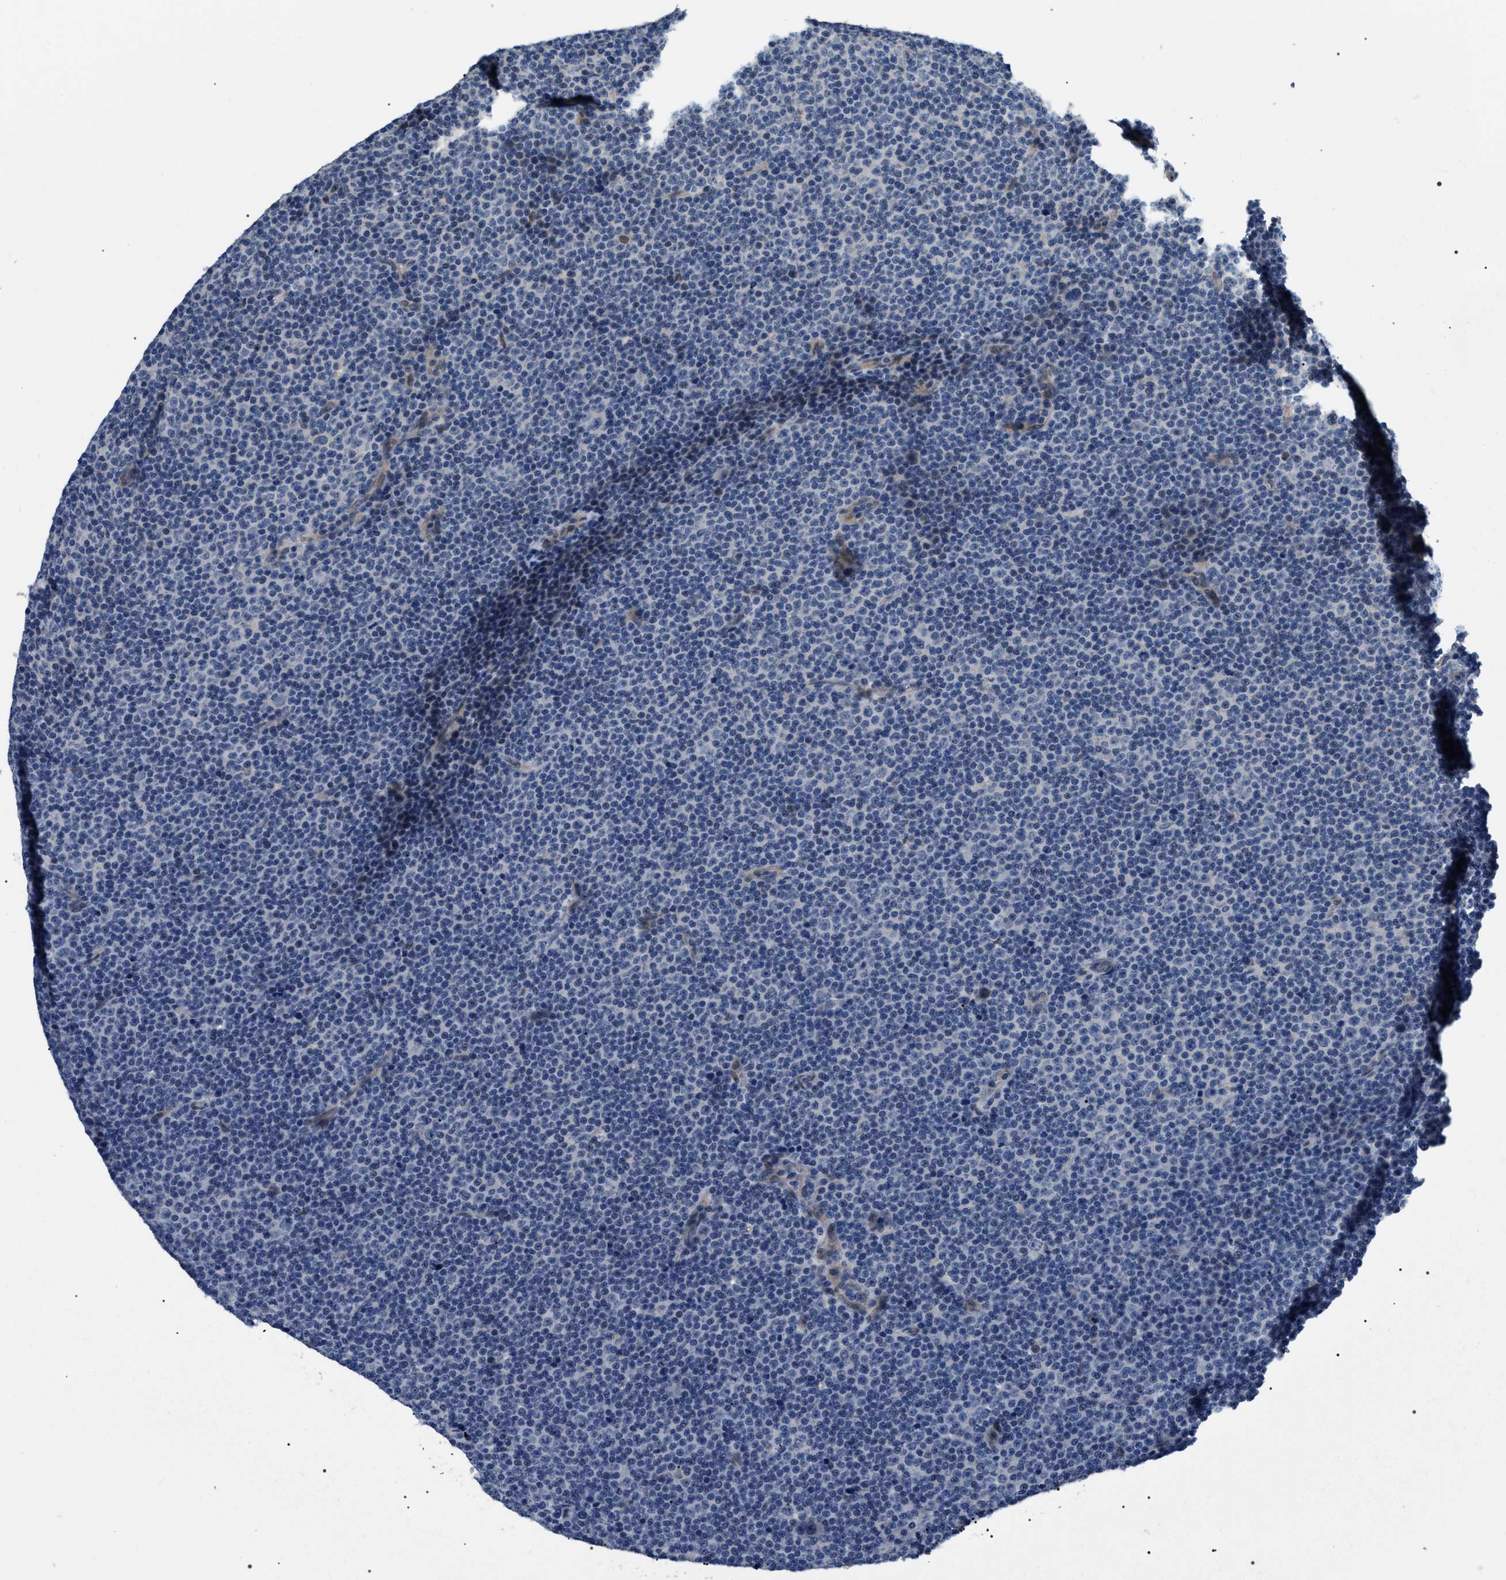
{"staining": {"intensity": "negative", "quantity": "none", "location": "none"}, "tissue": "lymphoma", "cell_type": "Tumor cells", "image_type": "cancer", "snomed": [{"axis": "morphology", "description": "Malignant lymphoma, non-Hodgkin's type, High grade"}, {"axis": "topography", "description": "Colon"}], "caption": "Immunohistochemistry (IHC) photomicrograph of neoplastic tissue: malignant lymphoma, non-Hodgkin's type (high-grade) stained with DAB (3,3'-diaminobenzidine) displays no significant protein positivity in tumor cells.", "gene": "IFT81", "patient": {"sex": "male", "age": 82}}